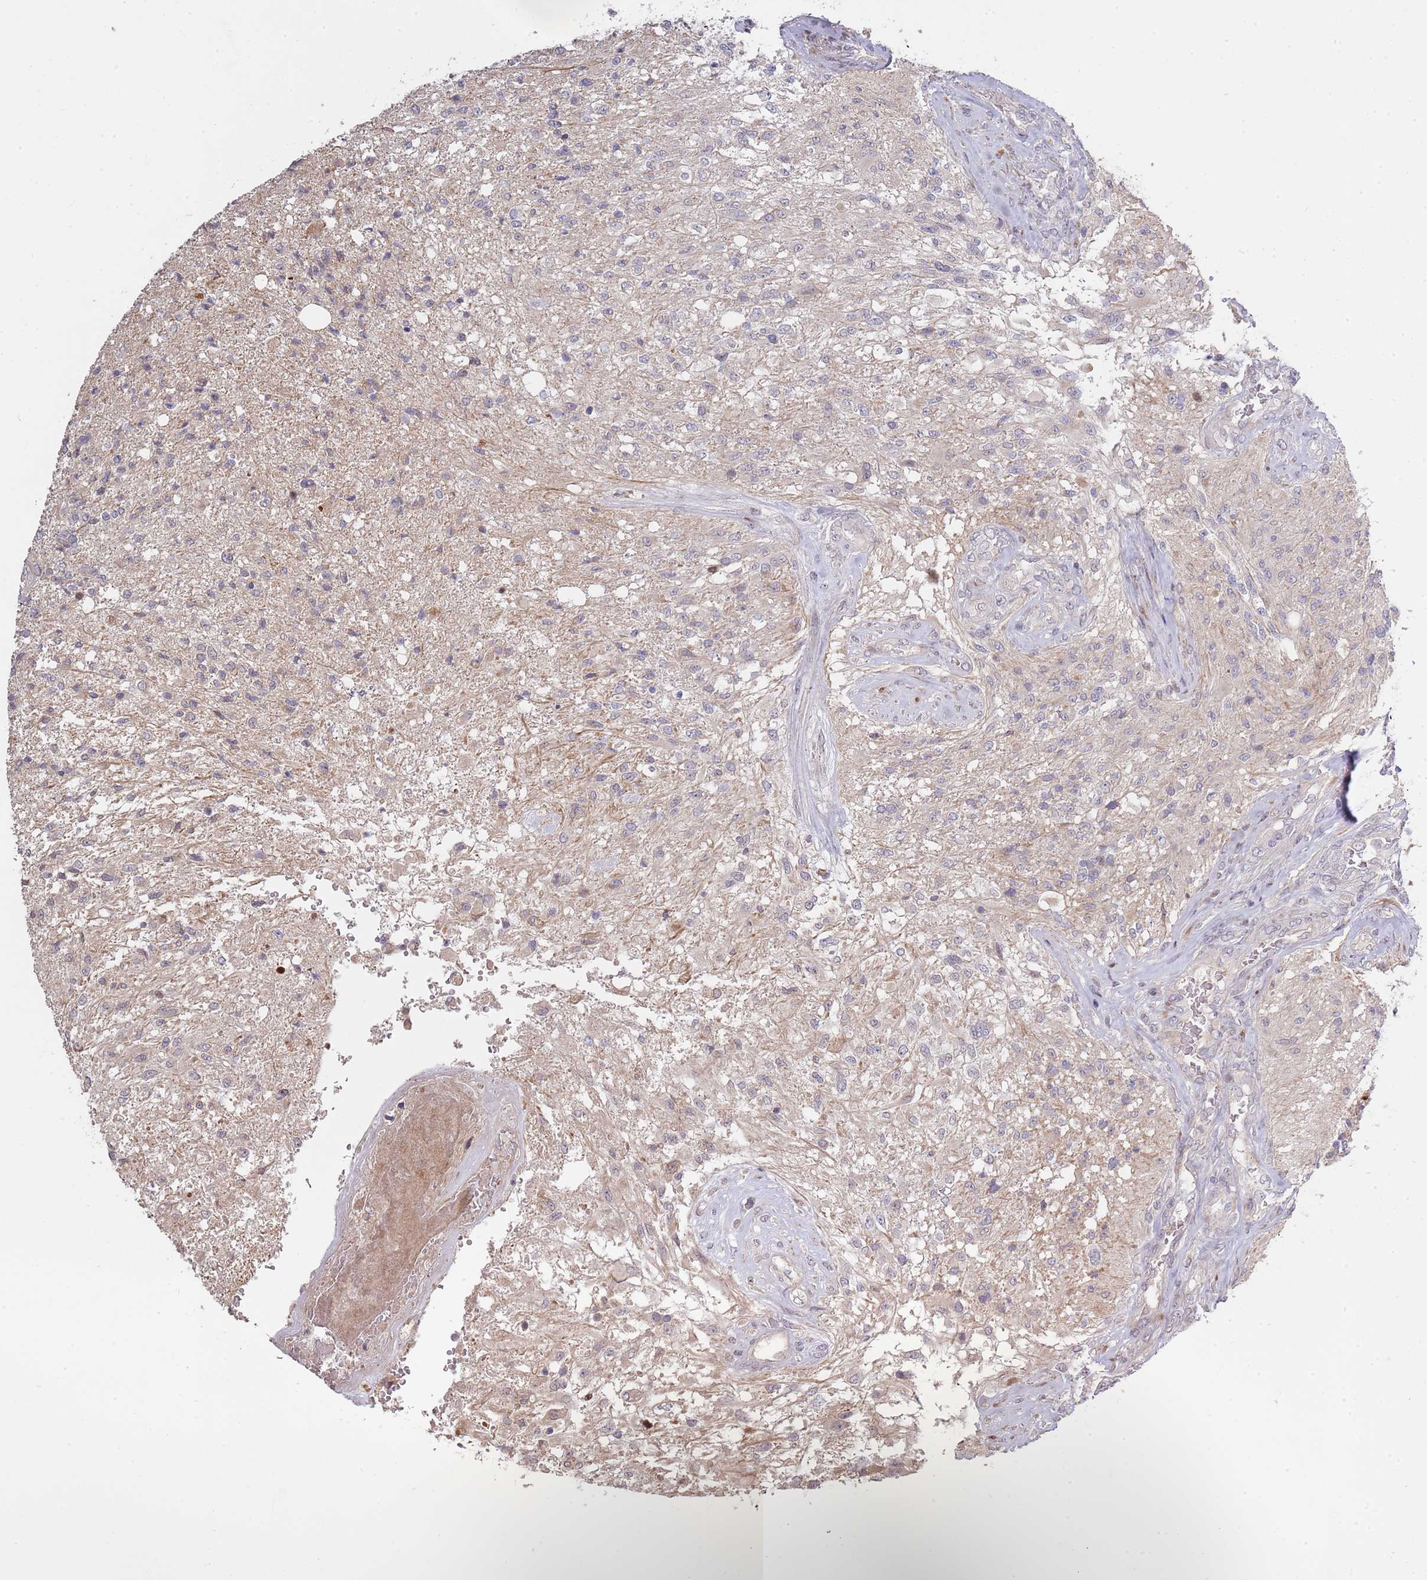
{"staining": {"intensity": "negative", "quantity": "none", "location": "none"}, "tissue": "glioma", "cell_type": "Tumor cells", "image_type": "cancer", "snomed": [{"axis": "morphology", "description": "Glioma, malignant, High grade"}, {"axis": "topography", "description": "Brain"}], "caption": "Immunohistochemistry histopathology image of neoplastic tissue: malignant high-grade glioma stained with DAB reveals no significant protein expression in tumor cells. (Stains: DAB (3,3'-diaminobenzidine) immunohistochemistry (IHC) with hematoxylin counter stain, Microscopy: brightfield microscopy at high magnification).", "gene": "SYNDIG1L", "patient": {"sex": "male", "age": 56}}